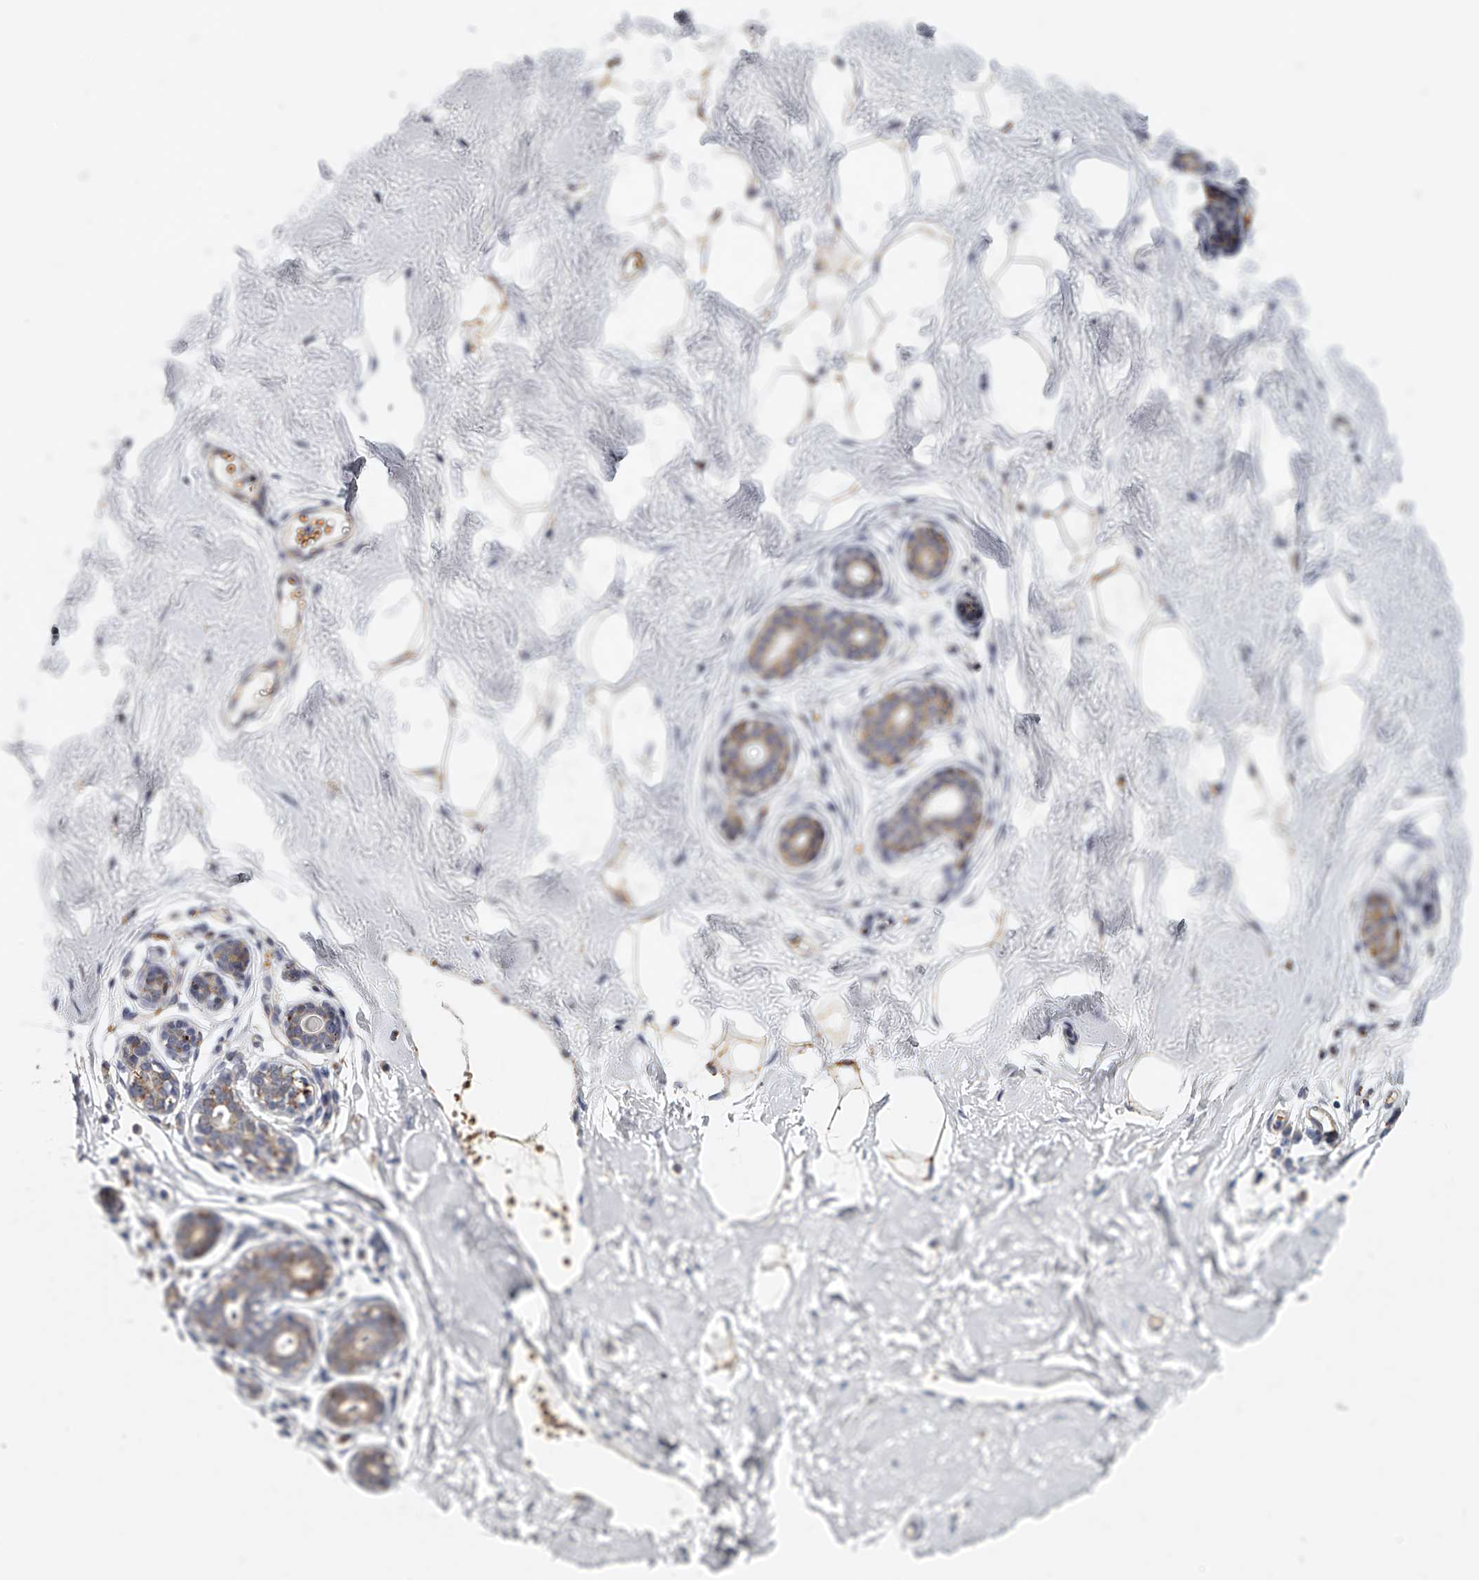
{"staining": {"intensity": "moderate", "quantity": "25%-75%", "location": "cytoplasmic/membranous"}, "tissue": "breast", "cell_type": "Adipocytes", "image_type": "normal", "snomed": [{"axis": "morphology", "description": "Normal tissue, NOS"}, {"axis": "morphology", "description": "Adenoma, NOS"}, {"axis": "topography", "description": "Breast"}], "caption": "Breast stained with DAB (3,3'-diaminobenzidine) IHC exhibits medium levels of moderate cytoplasmic/membranous expression in about 25%-75% of adipocytes. (IHC, brightfield microscopy, high magnification).", "gene": "KLHL7", "patient": {"sex": "female", "age": 23}}